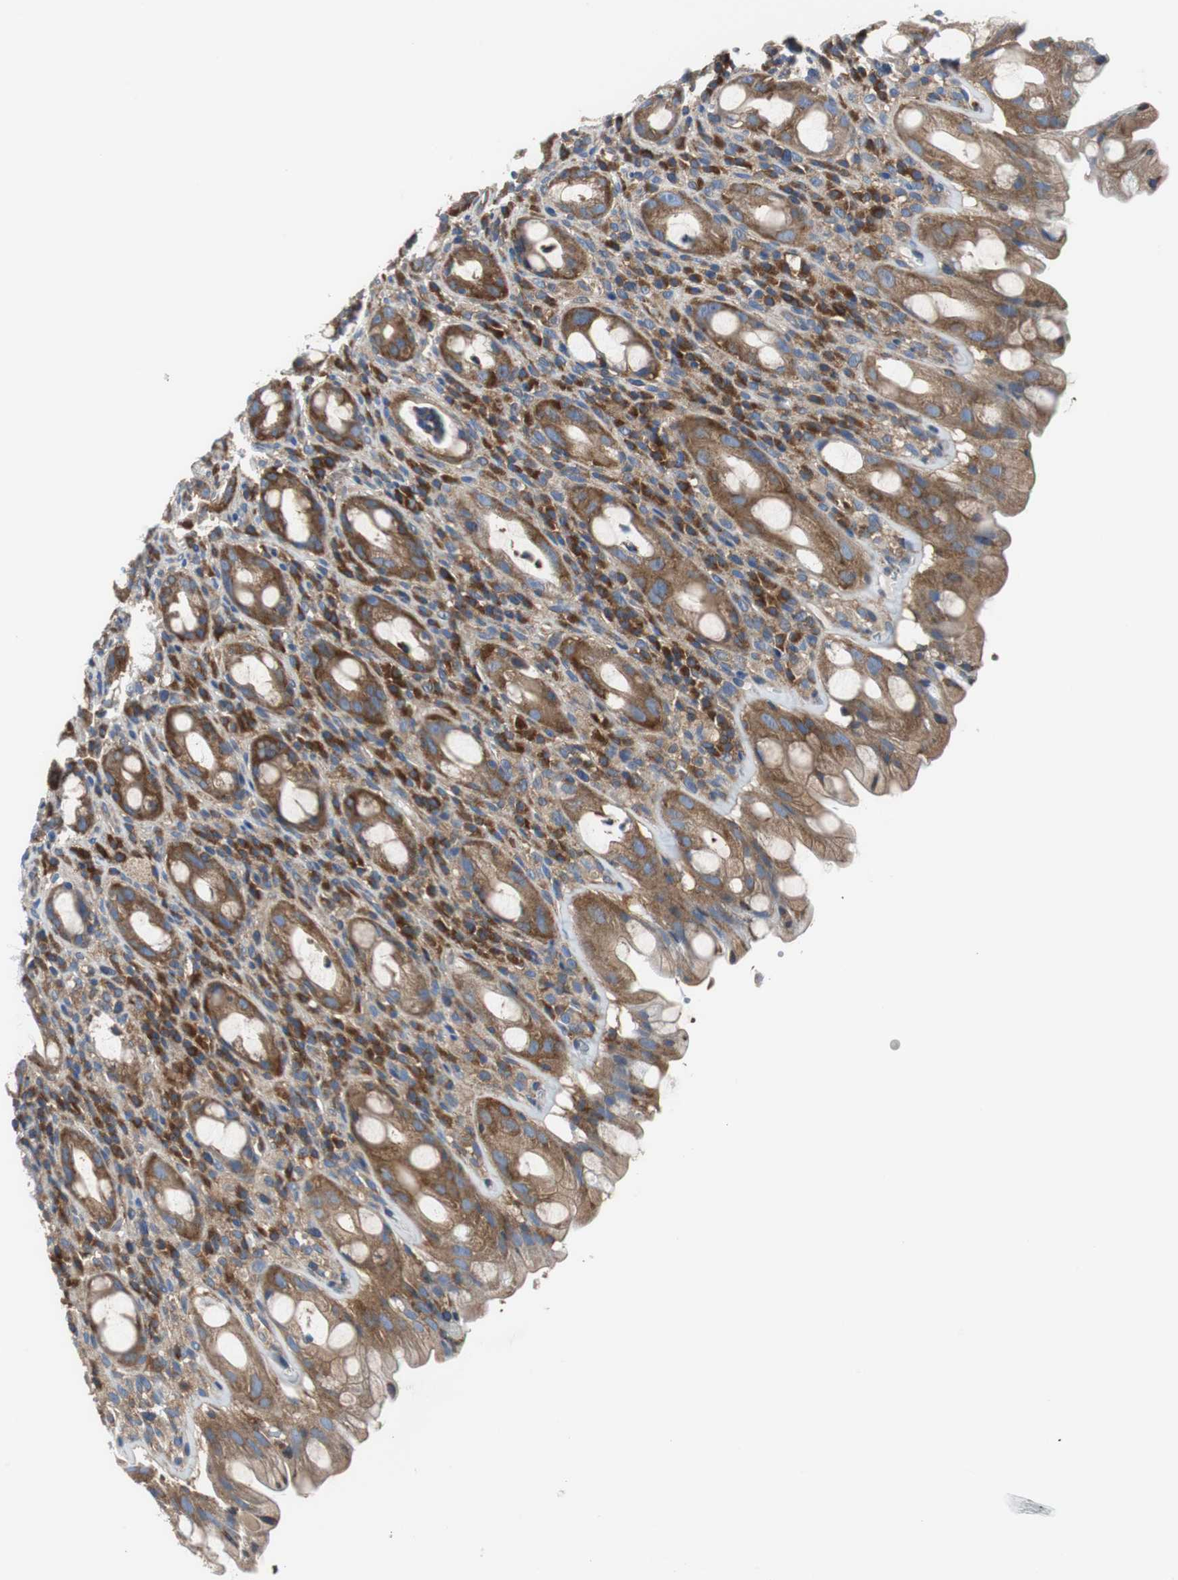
{"staining": {"intensity": "strong", "quantity": ">75%", "location": "cytoplasmic/membranous"}, "tissue": "rectum", "cell_type": "Glandular cells", "image_type": "normal", "snomed": [{"axis": "morphology", "description": "Normal tissue, NOS"}, {"axis": "topography", "description": "Rectum"}], "caption": "Protein staining displays strong cytoplasmic/membranous staining in about >75% of glandular cells in normal rectum.", "gene": "BRAF", "patient": {"sex": "male", "age": 44}}